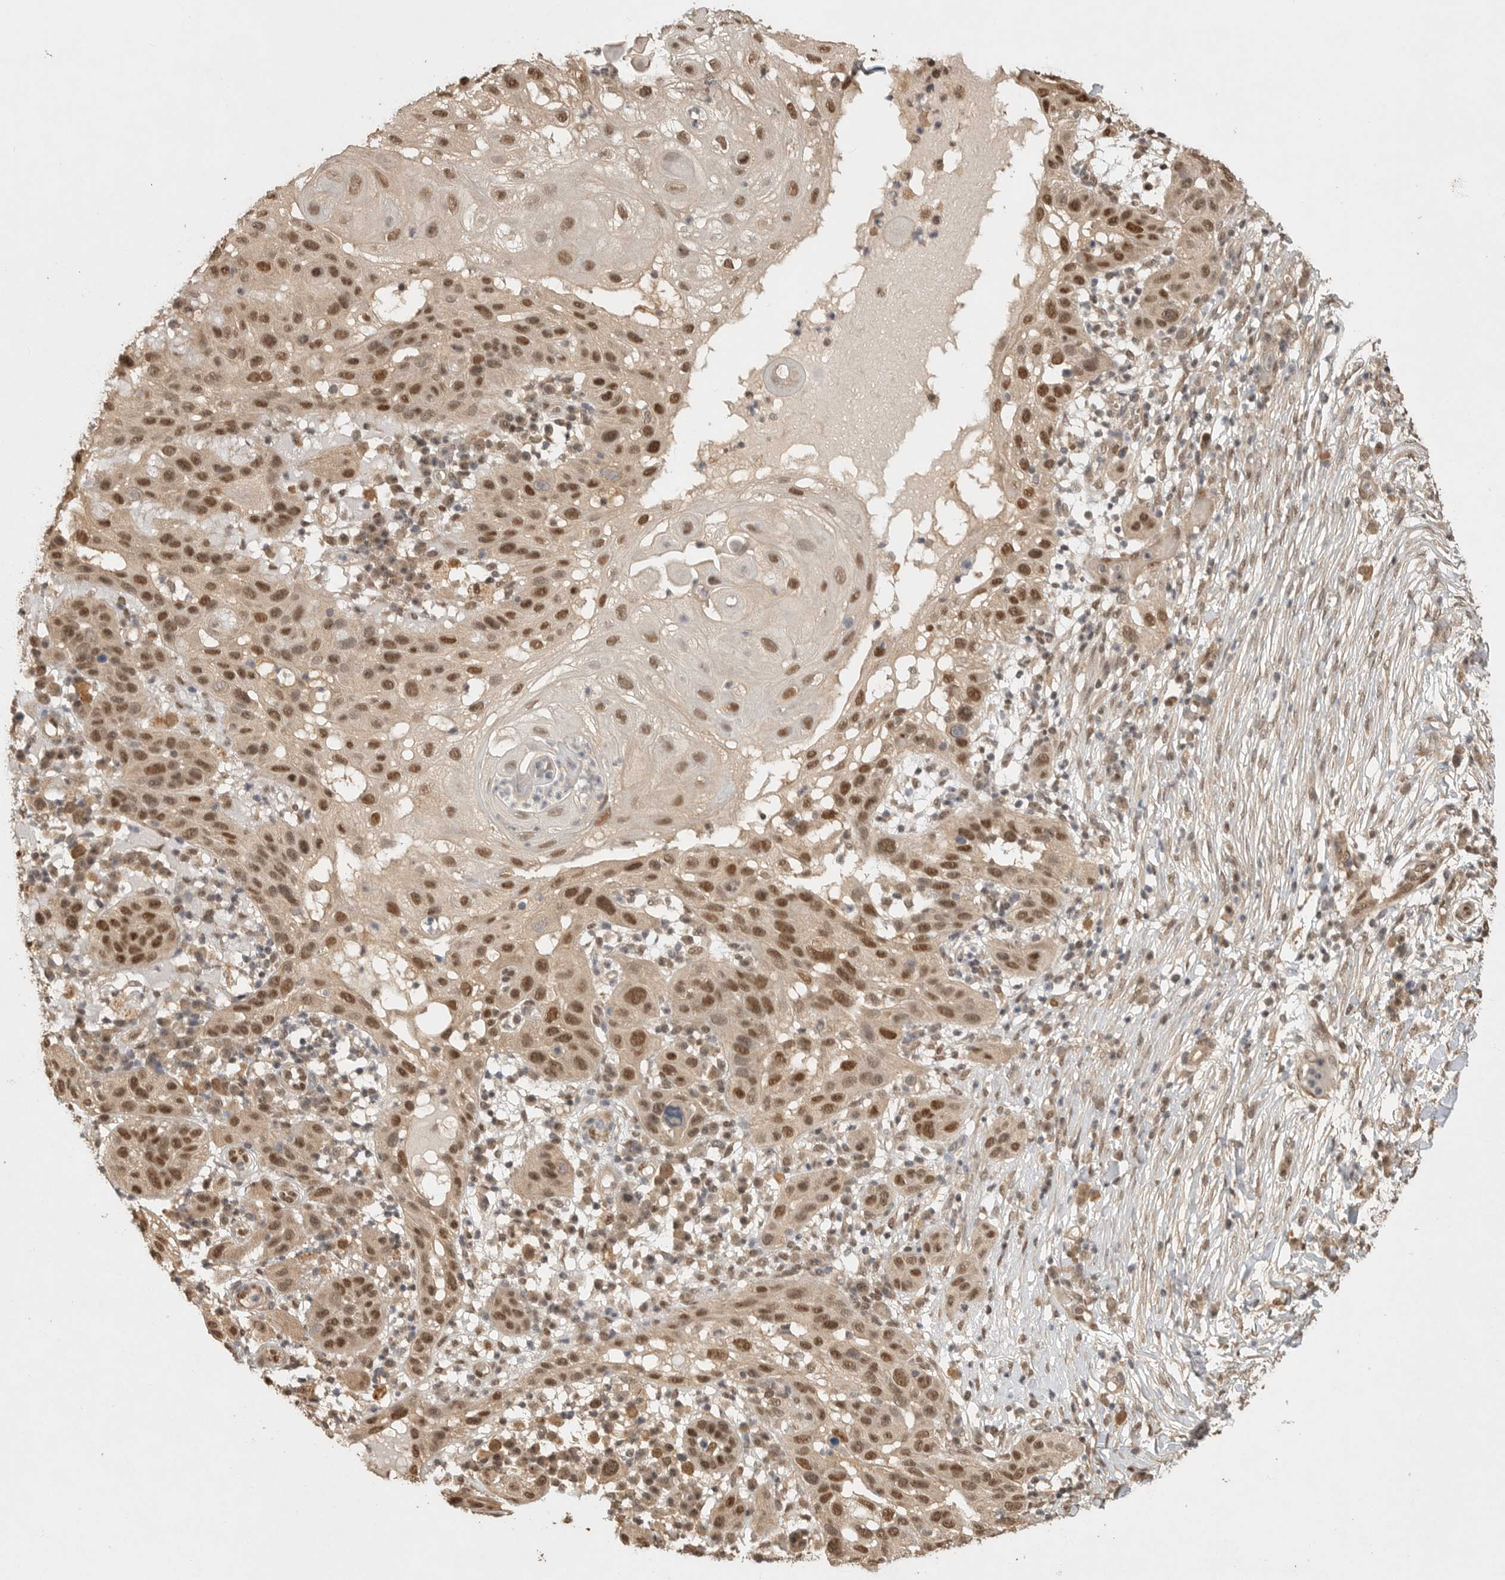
{"staining": {"intensity": "strong", "quantity": ">75%", "location": "nuclear"}, "tissue": "skin cancer", "cell_type": "Tumor cells", "image_type": "cancer", "snomed": [{"axis": "morphology", "description": "Normal tissue, NOS"}, {"axis": "morphology", "description": "Squamous cell carcinoma, NOS"}, {"axis": "topography", "description": "Skin"}], "caption": "A histopathology image showing strong nuclear expression in approximately >75% of tumor cells in skin cancer, as visualized by brown immunohistochemical staining.", "gene": "DFFA", "patient": {"sex": "female", "age": 96}}